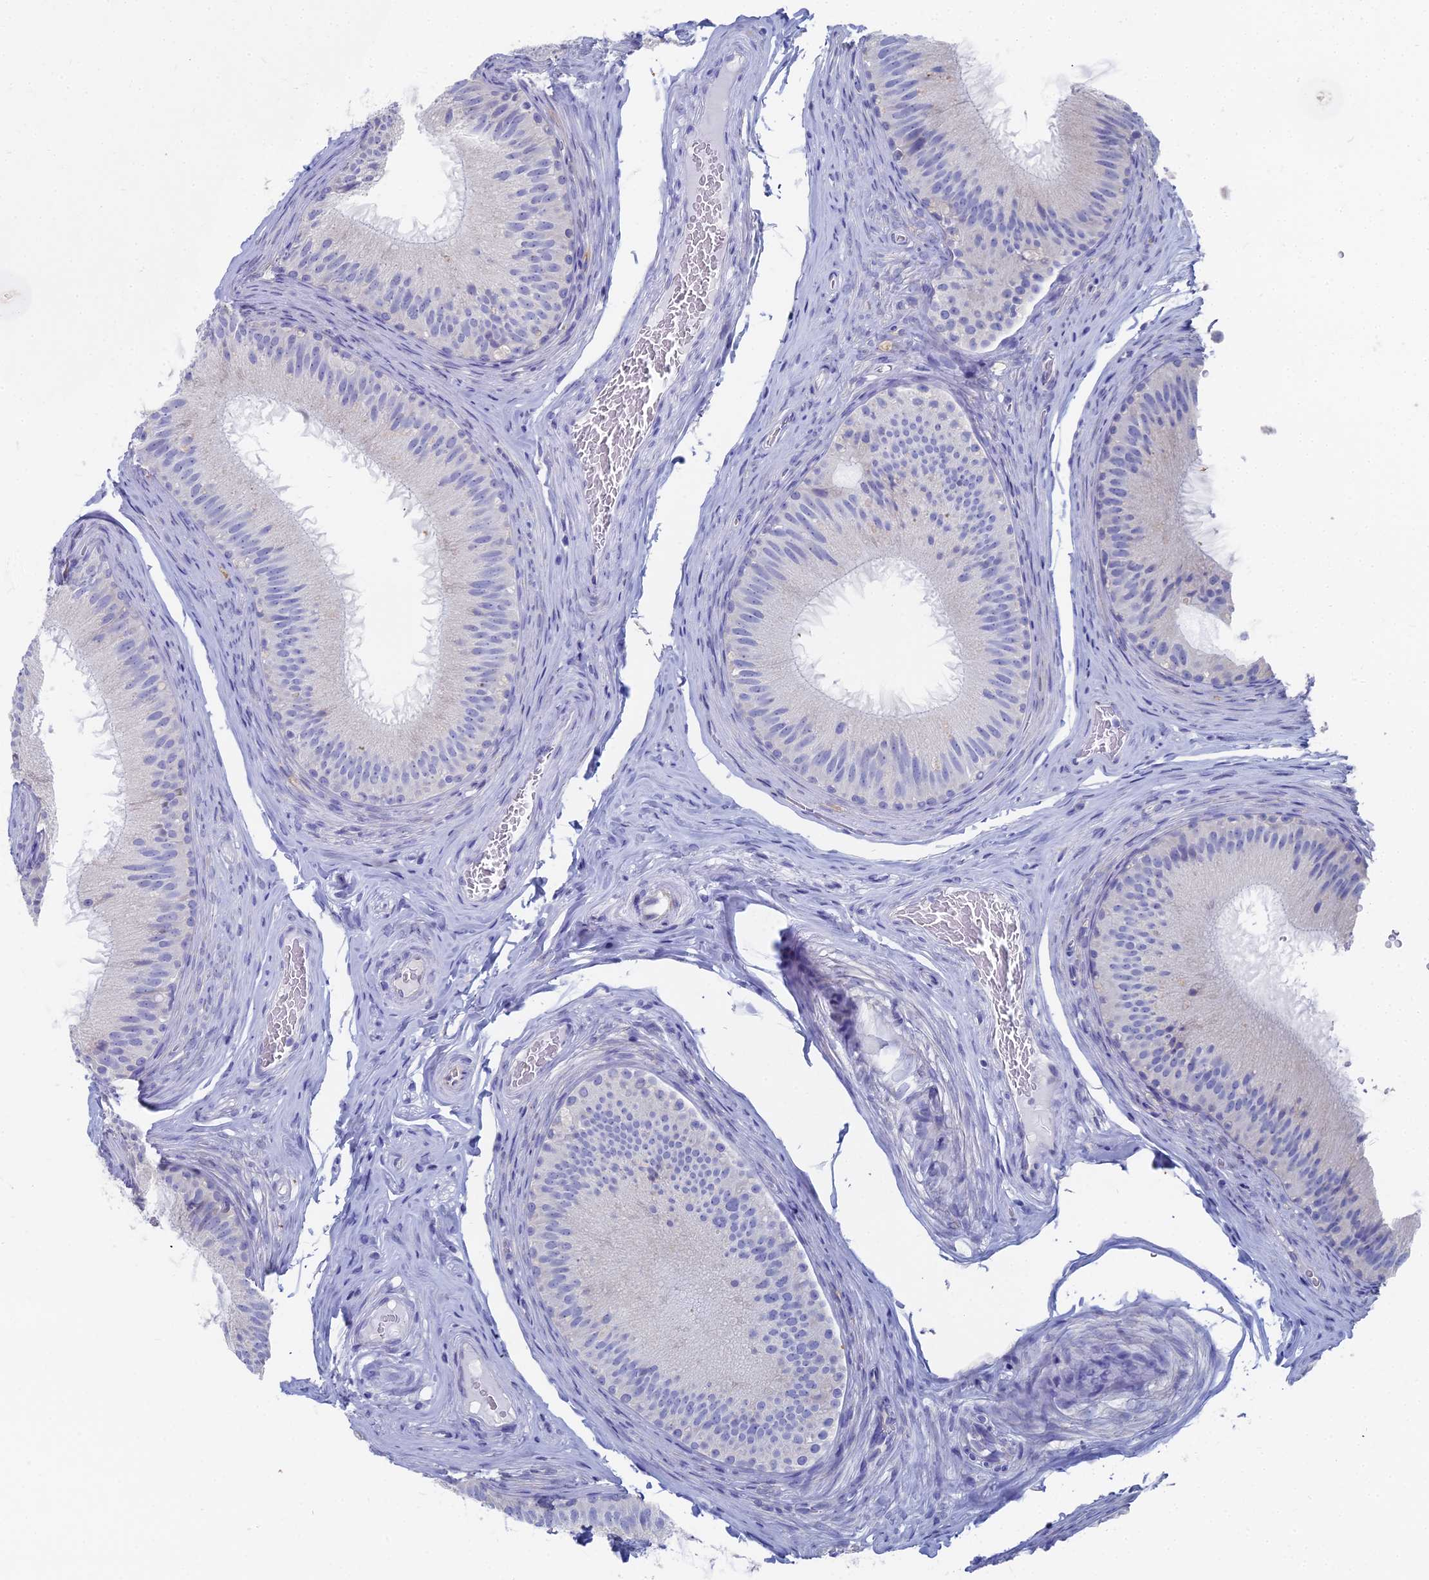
{"staining": {"intensity": "negative", "quantity": "none", "location": "none"}, "tissue": "epididymis", "cell_type": "Glandular cells", "image_type": "normal", "snomed": [{"axis": "morphology", "description": "Normal tissue, NOS"}, {"axis": "topography", "description": "Epididymis"}], "caption": "This histopathology image is of benign epididymis stained with immunohistochemistry to label a protein in brown with the nuclei are counter-stained blue. There is no staining in glandular cells. (Stains: DAB IHC with hematoxylin counter stain, Microscopy: brightfield microscopy at high magnification).", "gene": "TNNT3", "patient": {"sex": "male", "age": 34}}